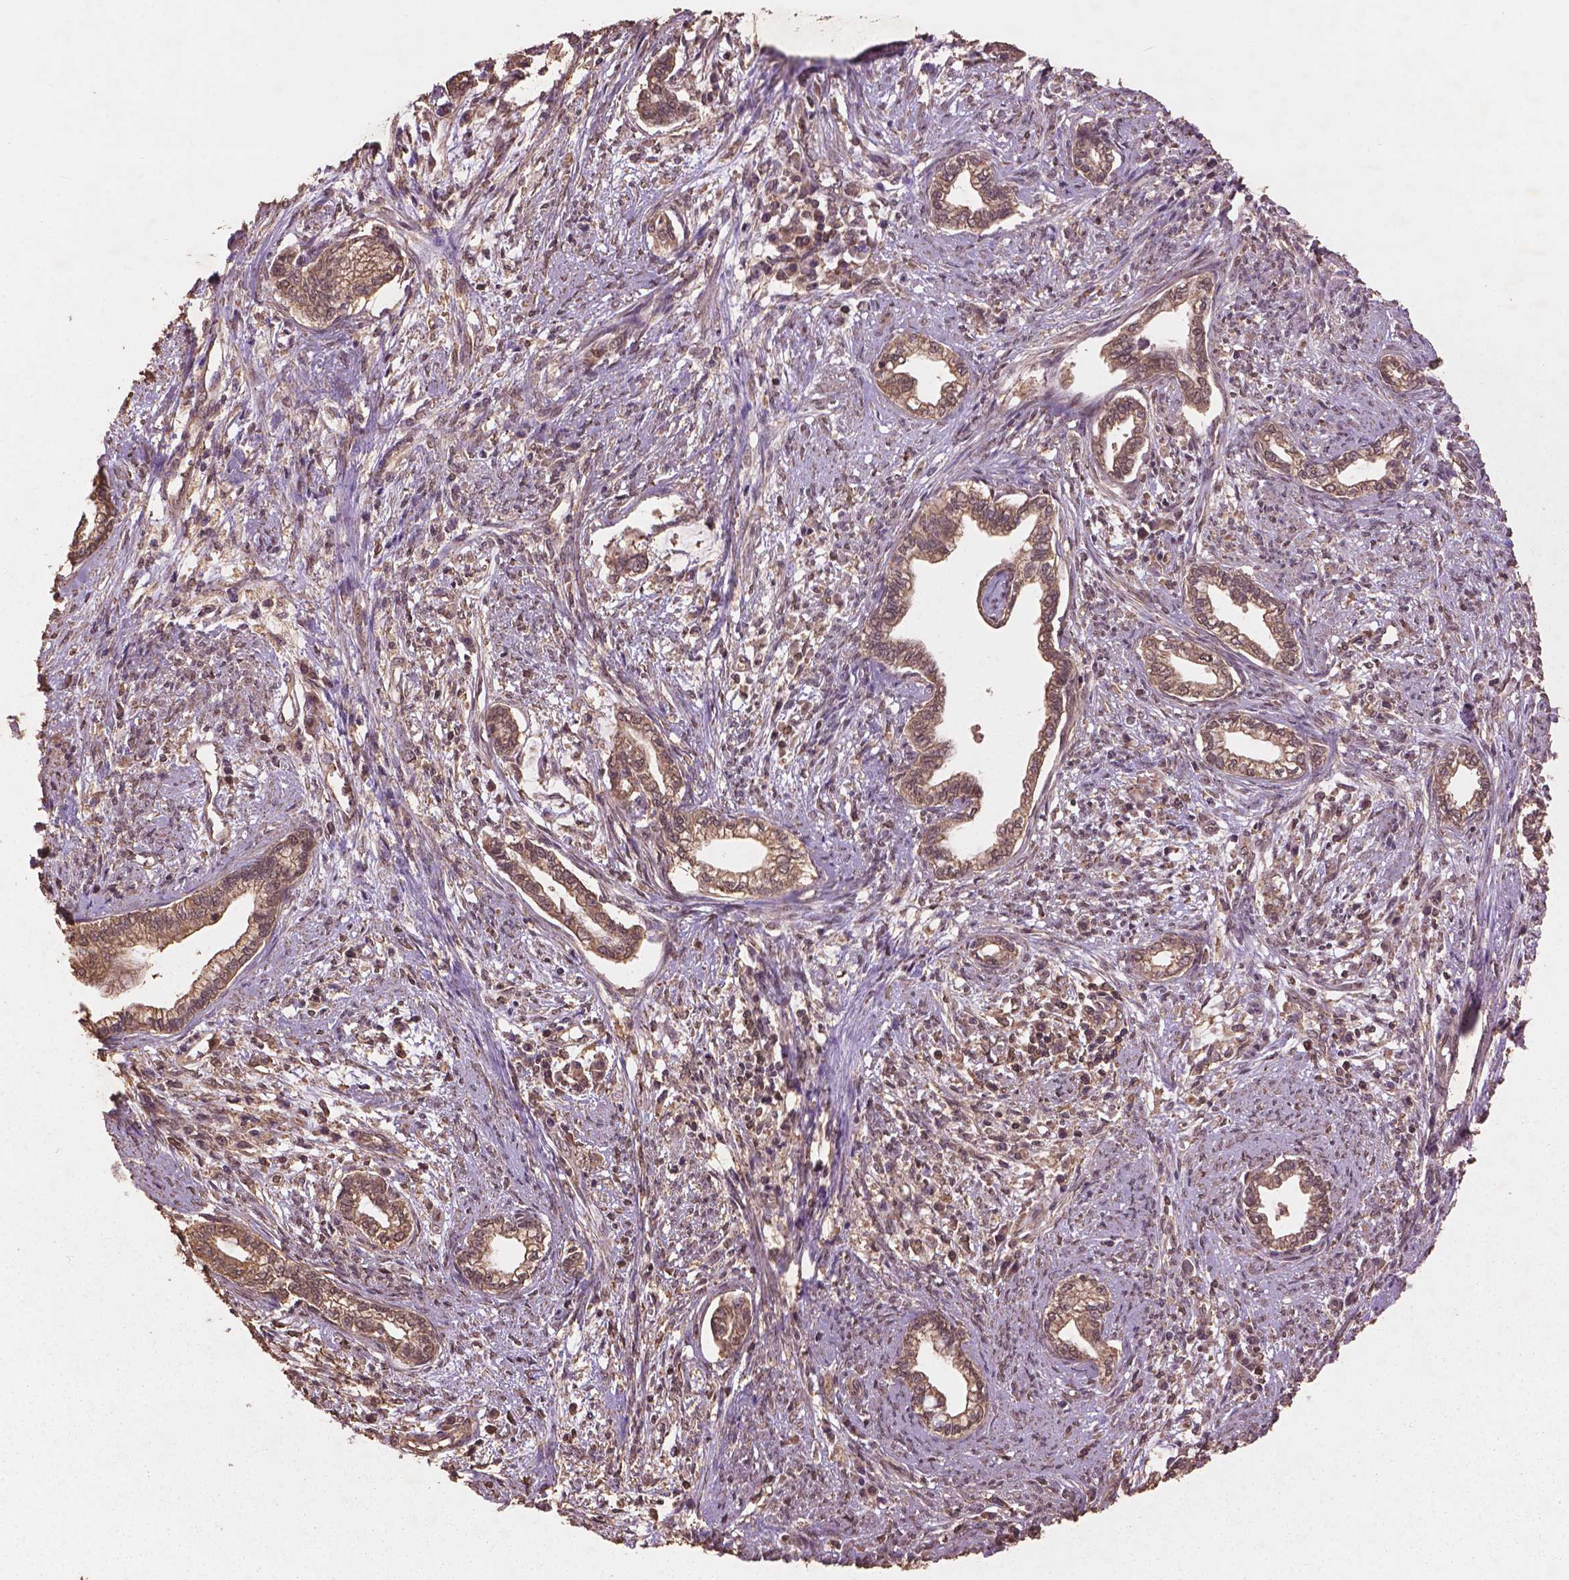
{"staining": {"intensity": "weak", "quantity": ">75%", "location": "cytoplasmic/membranous"}, "tissue": "cervical cancer", "cell_type": "Tumor cells", "image_type": "cancer", "snomed": [{"axis": "morphology", "description": "Adenocarcinoma, NOS"}, {"axis": "topography", "description": "Cervix"}], "caption": "This image exhibits IHC staining of human cervical cancer (adenocarcinoma), with low weak cytoplasmic/membranous expression in approximately >75% of tumor cells.", "gene": "BABAM1", "patient": {"sex": "female", "age": 62}}